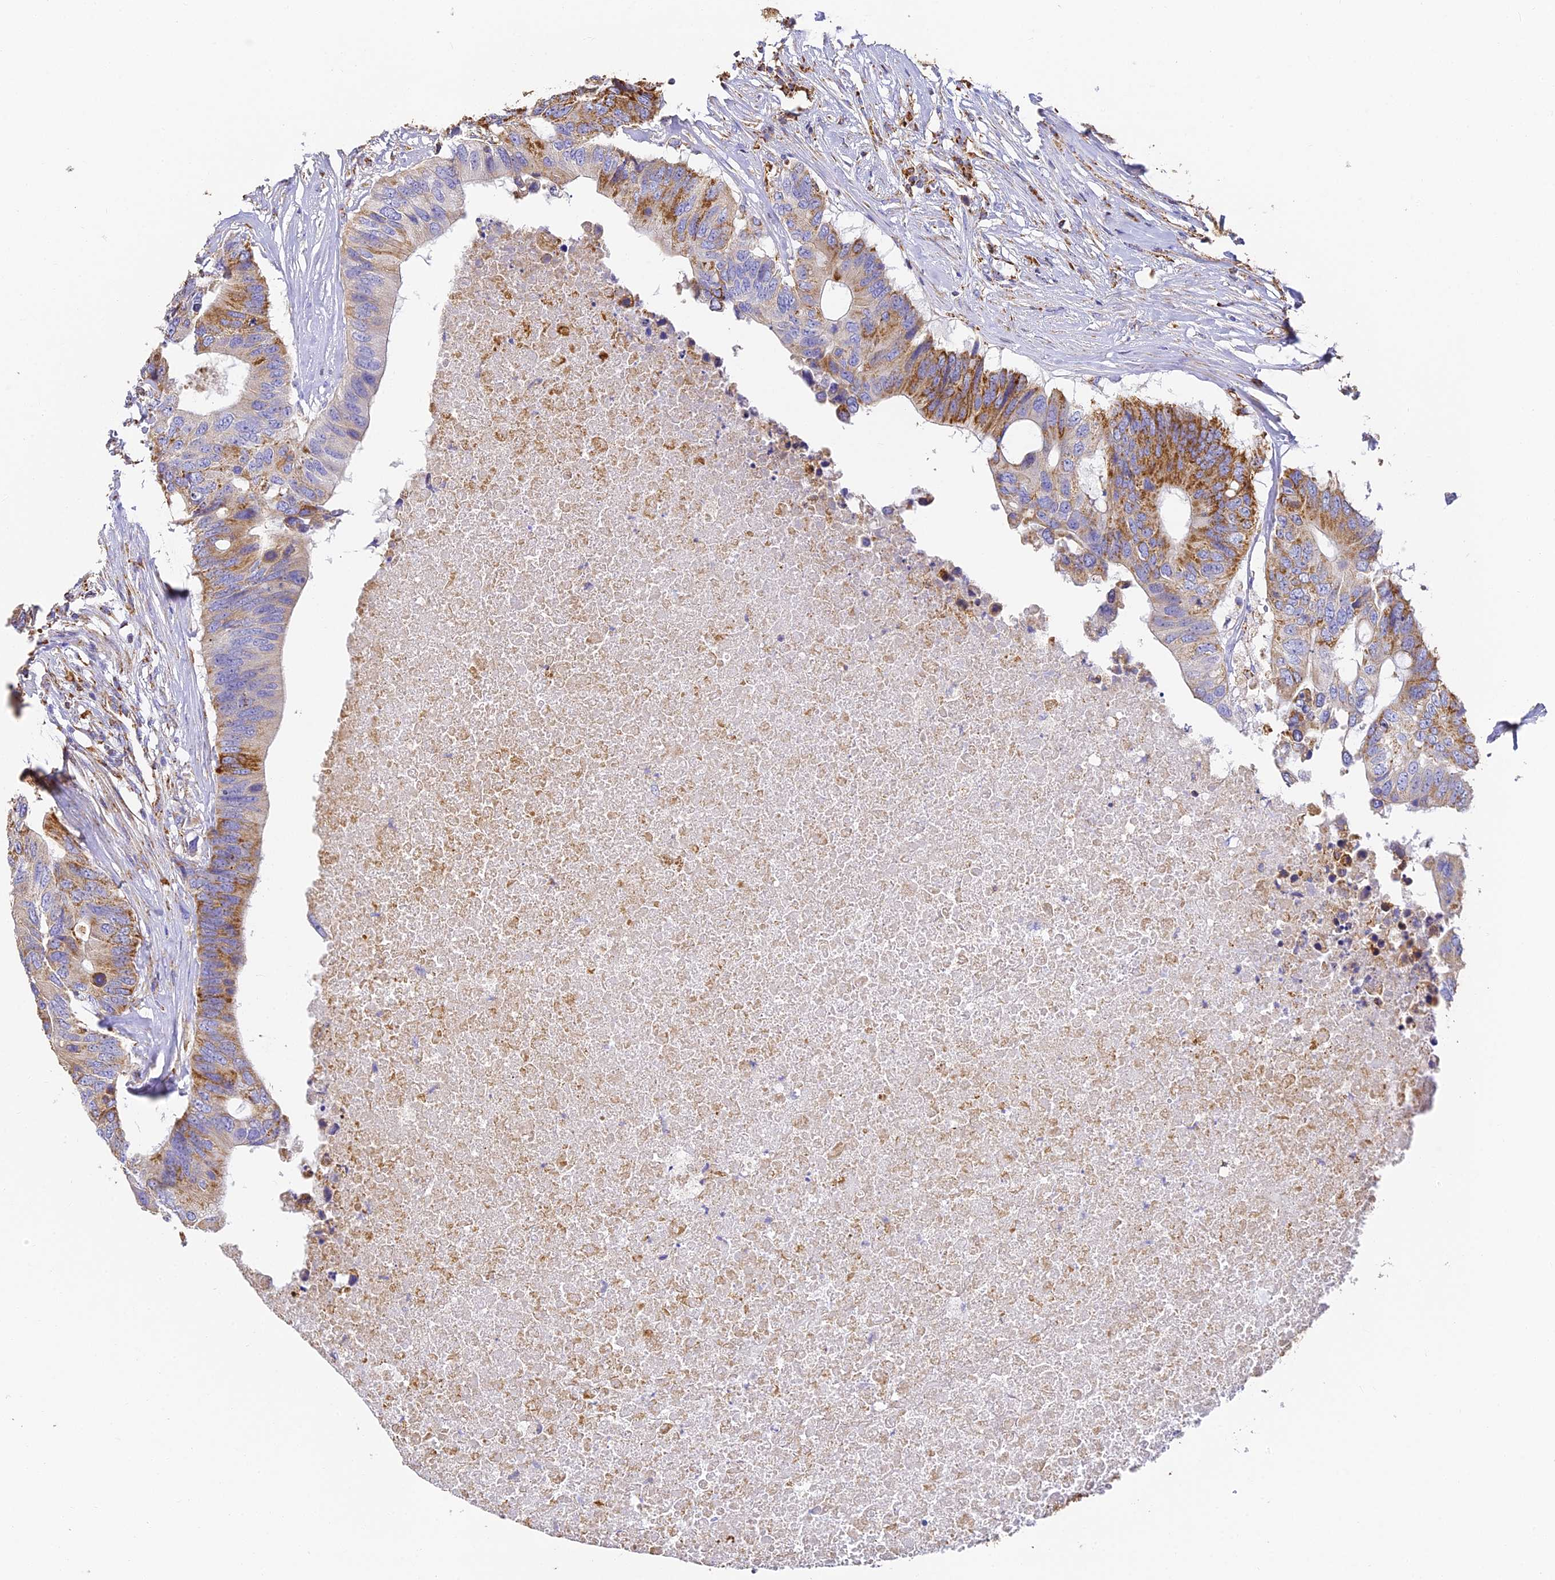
{"staining": {"intensity": "moderate", "quantity": "25%-75%", "location": "cytoplasmic/membranous"}, "tissue": "colorectal cancer", "cell_type": "Tumor cells", "image_type": "cancer", "snomed": [{"axis": "morphology", "description": "Adenocarcinoma, NOS"}, {"axis": "topography", "description": "Colon"}], "caption": "IHC of human colorectal adenocarcinoma displays medium levels of moderate cytoplasmic/membranous staining in approximately 25%-75% of tumor cells. (DAB IHC with brightfield microscopy, high magnification).", "gene": "COX6C", "patient": {"sex": "male", "age": 71}}